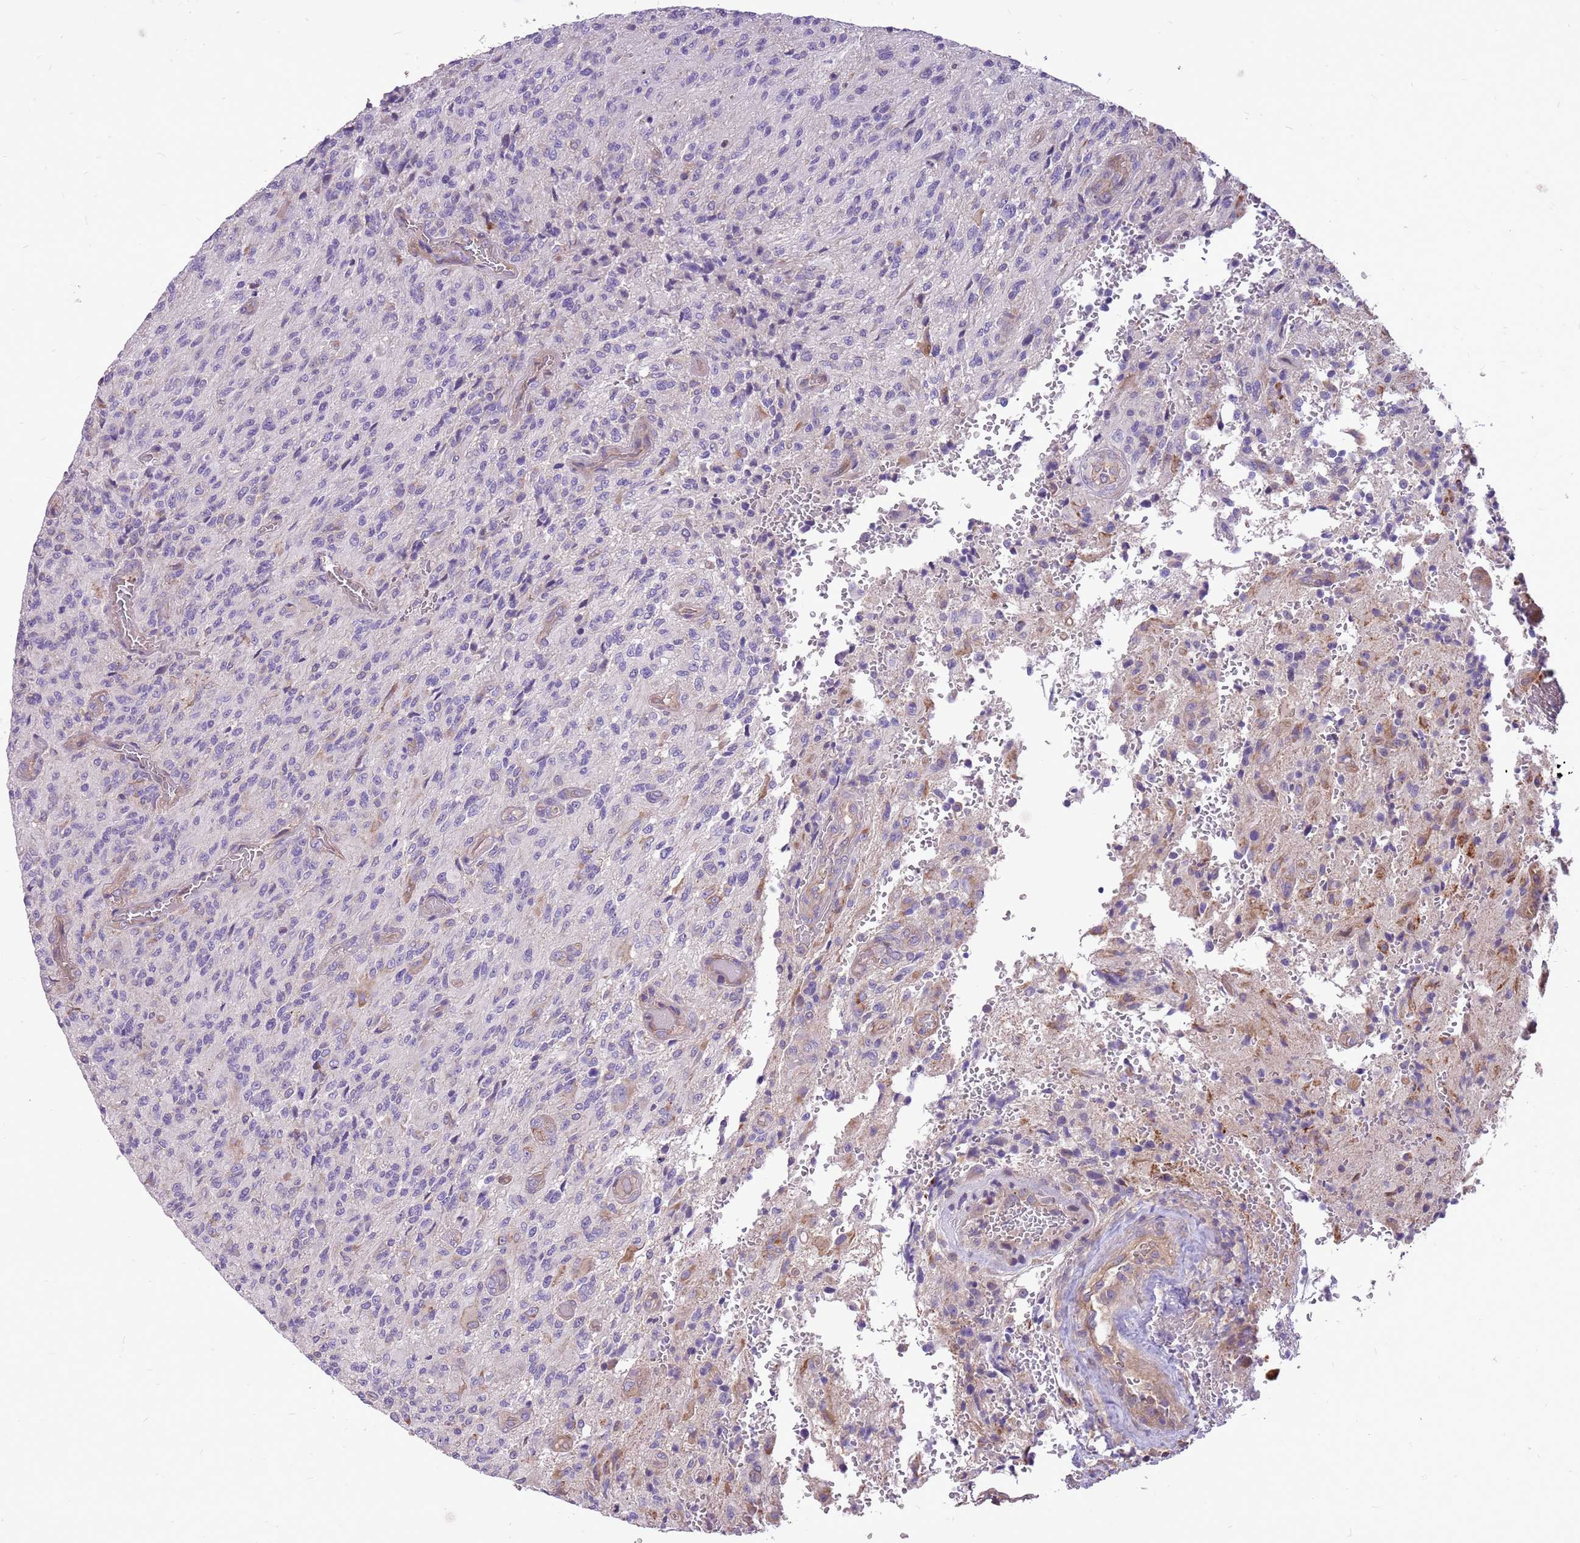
{"staining": {"intensity": "negative", "quantity": "none", "location": "none"}, "tissue": "glioma", "cell_type": "Tumor cells", "image_type": "cancer", "snomed": [{"axis": "morphology", "description": "Normal tissue, NOS"}, {"axis": "morphology", "description": "Glioma, malignant, High grade"}, {"axis": "topography", "description": "Cerebral cortex"}], "caption": "This is an IHC micrograph of human glioma. There is no staining in tumor cells.", "gene": "WASHC4", "patient": {"sex": "male", "age": 56}}